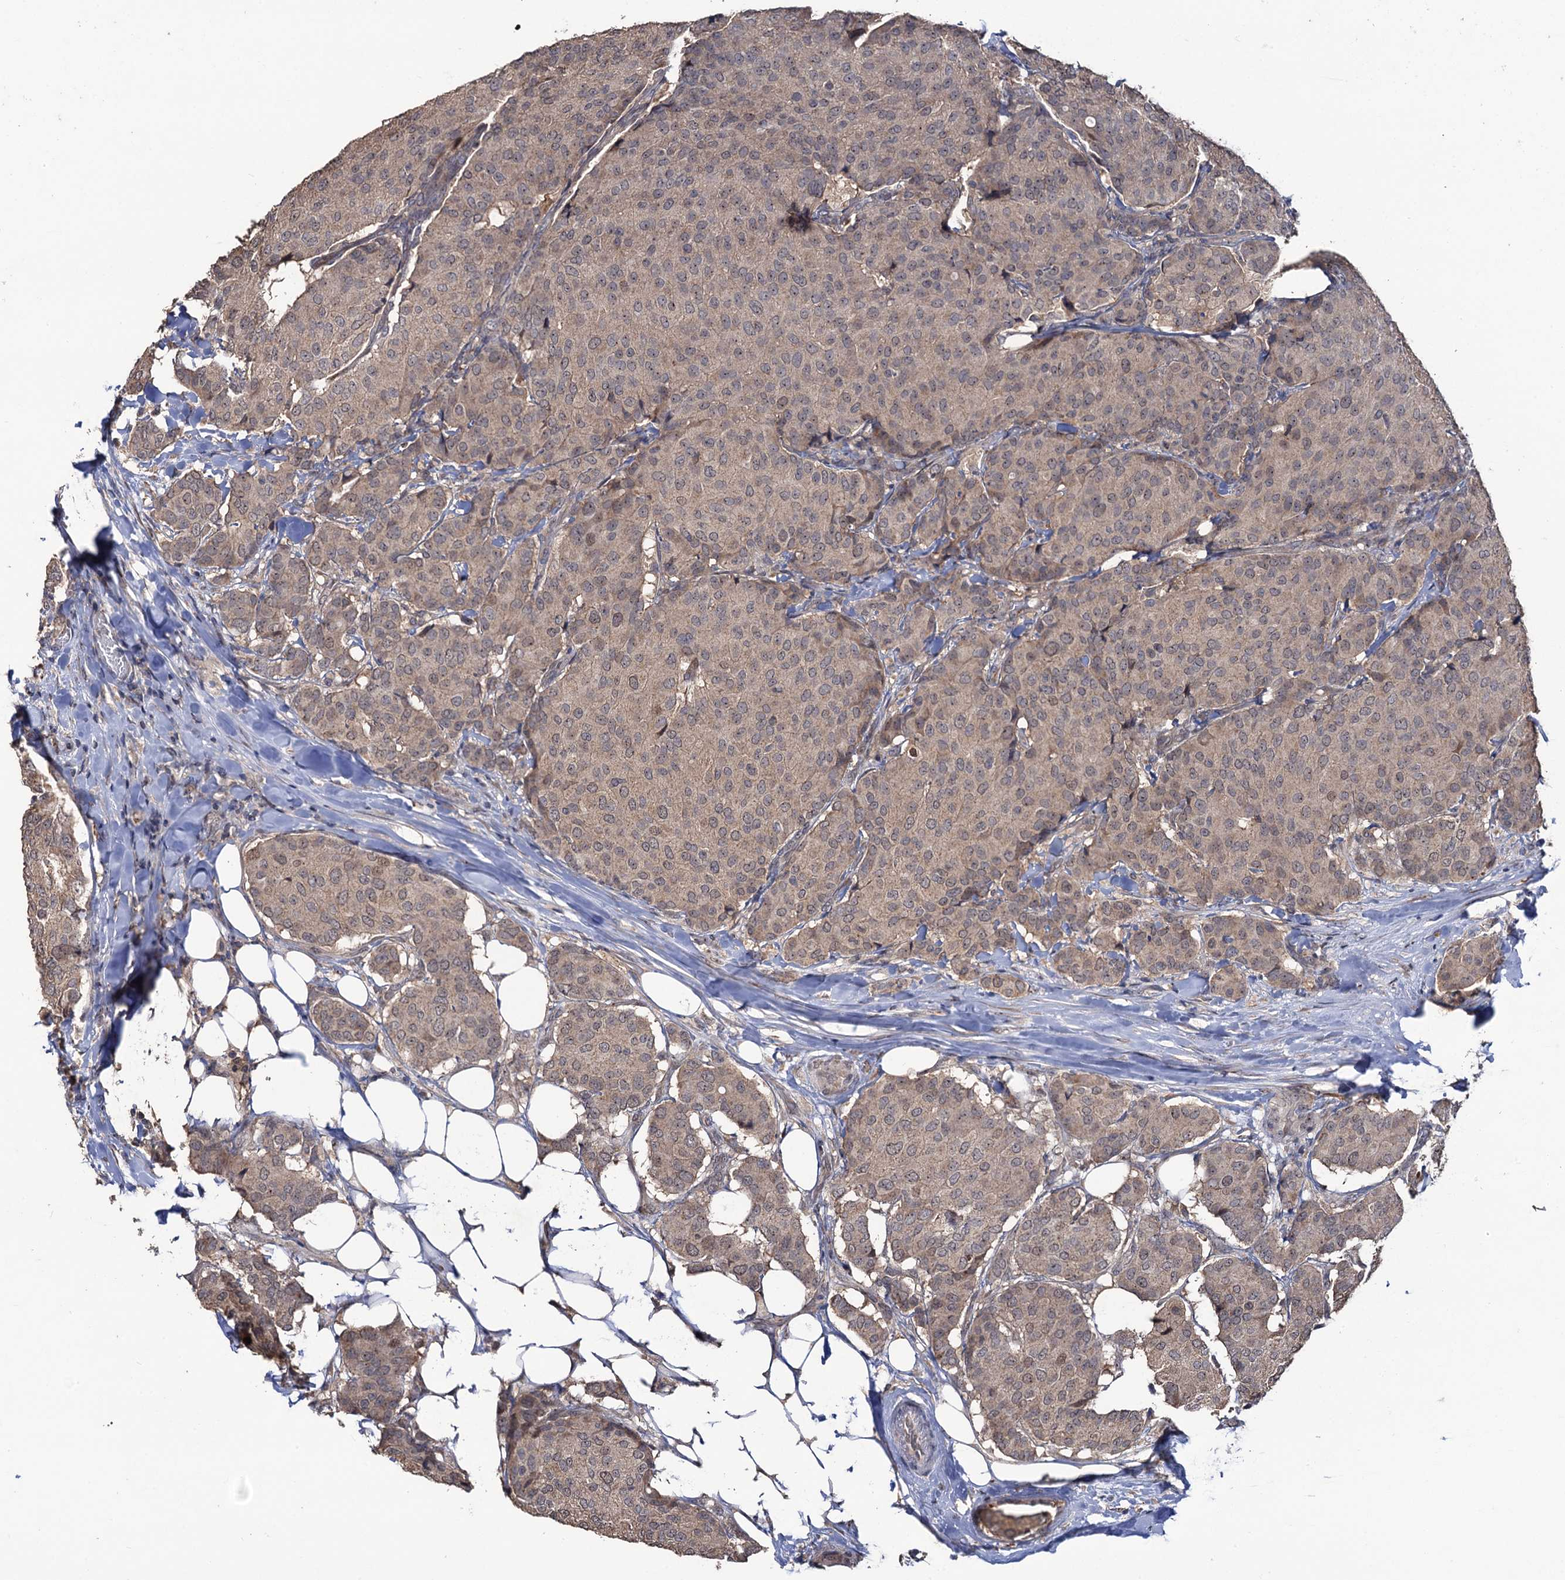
{"staining": {"intensity": "weak", "quantity": ">75%", "location": "cytoplasmic/membranous"}, "tissue": "breast cancer", "cell_type": "Tumor cells", "image_type": "cancer", "snomed": [{"axis": "morphology", "description": "Duct carcinoma"}, {"axis": "topography", "description": "Breast"}], "caption": "Breast cancer stained for a protein displays weak cytoplasmic/membranous positivity in tumor cells.", "gene": "LRRC63", "patient": {"sex": "female", "age": 75}}